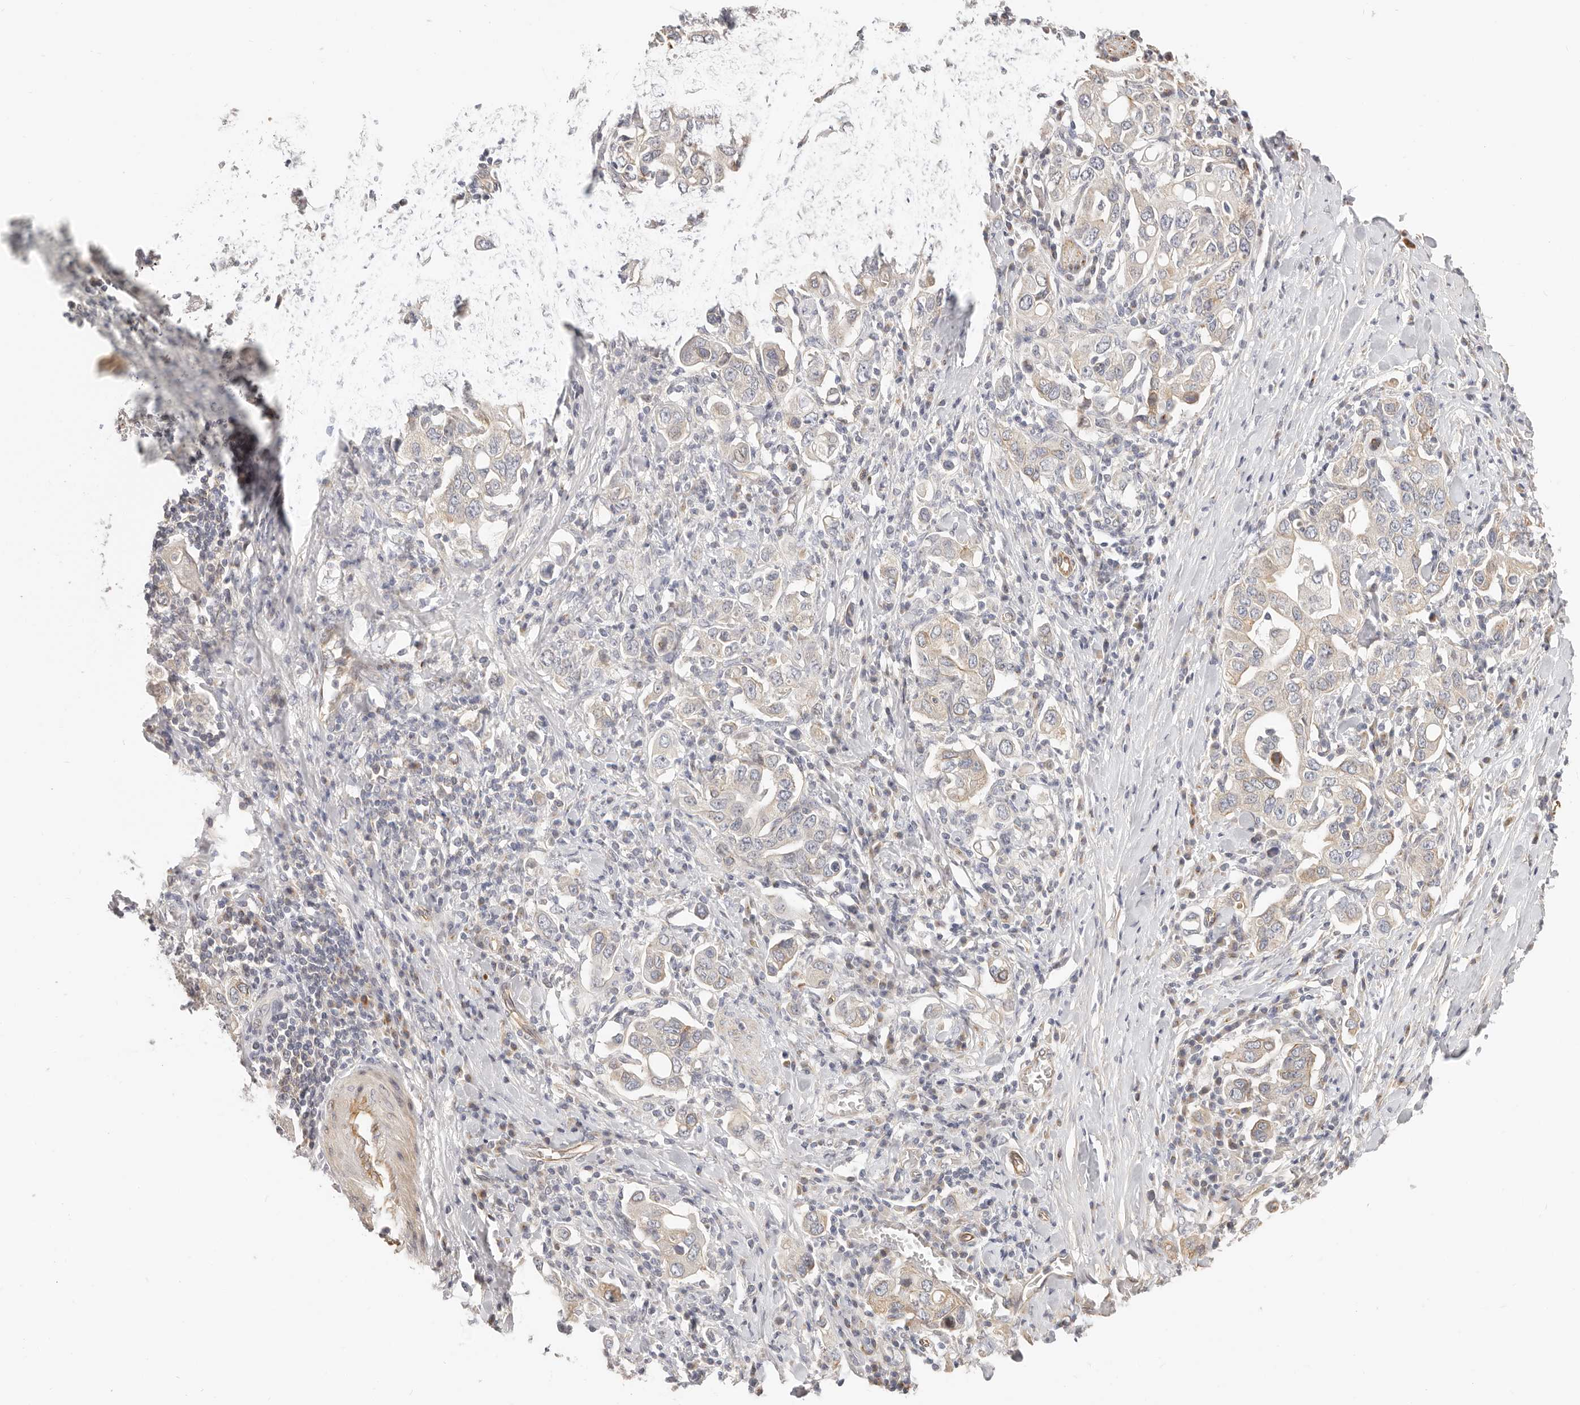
{"staining": {"intensity": "weak", "quantity": "<25%", "location": "cytoplasmic/membranous"}, "tissue": "stomach cancer", "cell_type": "Tumor cells", "image_type": "cancer", "snomed": [{"axis": "morphology", "description": "Adenocarcinoma, NOS"}, {"axis": "topography", "description": "Stomach, upper"}], "caption": "IHC micrograph of stomach cancer stained for a protein (brown), which demonstrates no positivity in tumor cells.", "gene": "DTNBP1", "patient": {"sex": "male", "age": 62}}